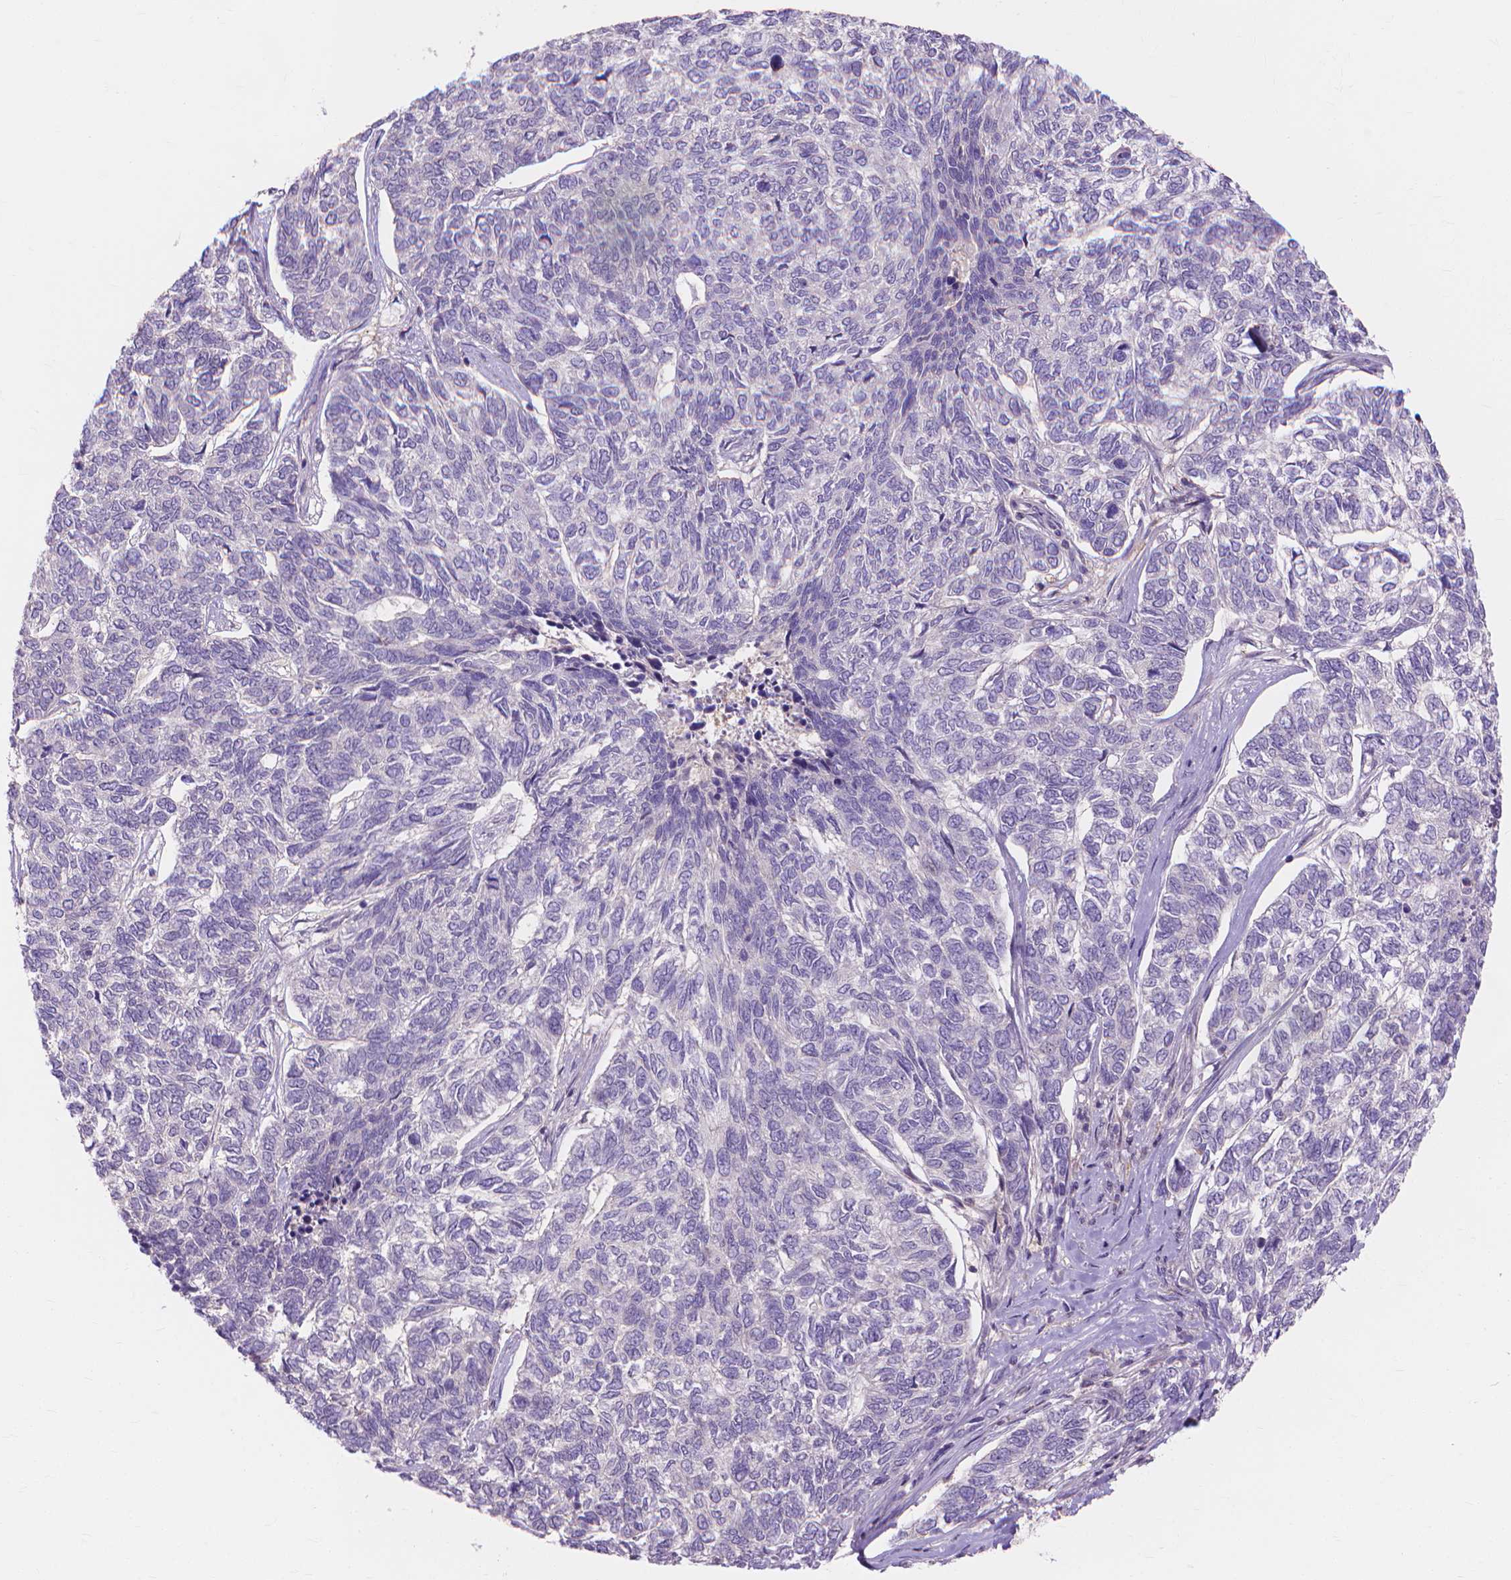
{"staining": {"intensity": "negative", "quantity": "none", "location": "none"}, "tissue": "skin cancer", "cell_type": "Tumor cells", "image_type": "cancer", "snomed": [{"axis": "morphology", "description": "Basal cell carcinoma"}, {"axis": "topography", "description": "Skin"}], "caption": "Tumor cells show no significant protein staining in skin basal cell carcinoma. (DAB (3,3'-diaminobenzidine) immunohistochemistry (IHC) with hematoxylin counter stain).", "gene": "PRDM13", "patient": {"sex": "female", "age": 65}}